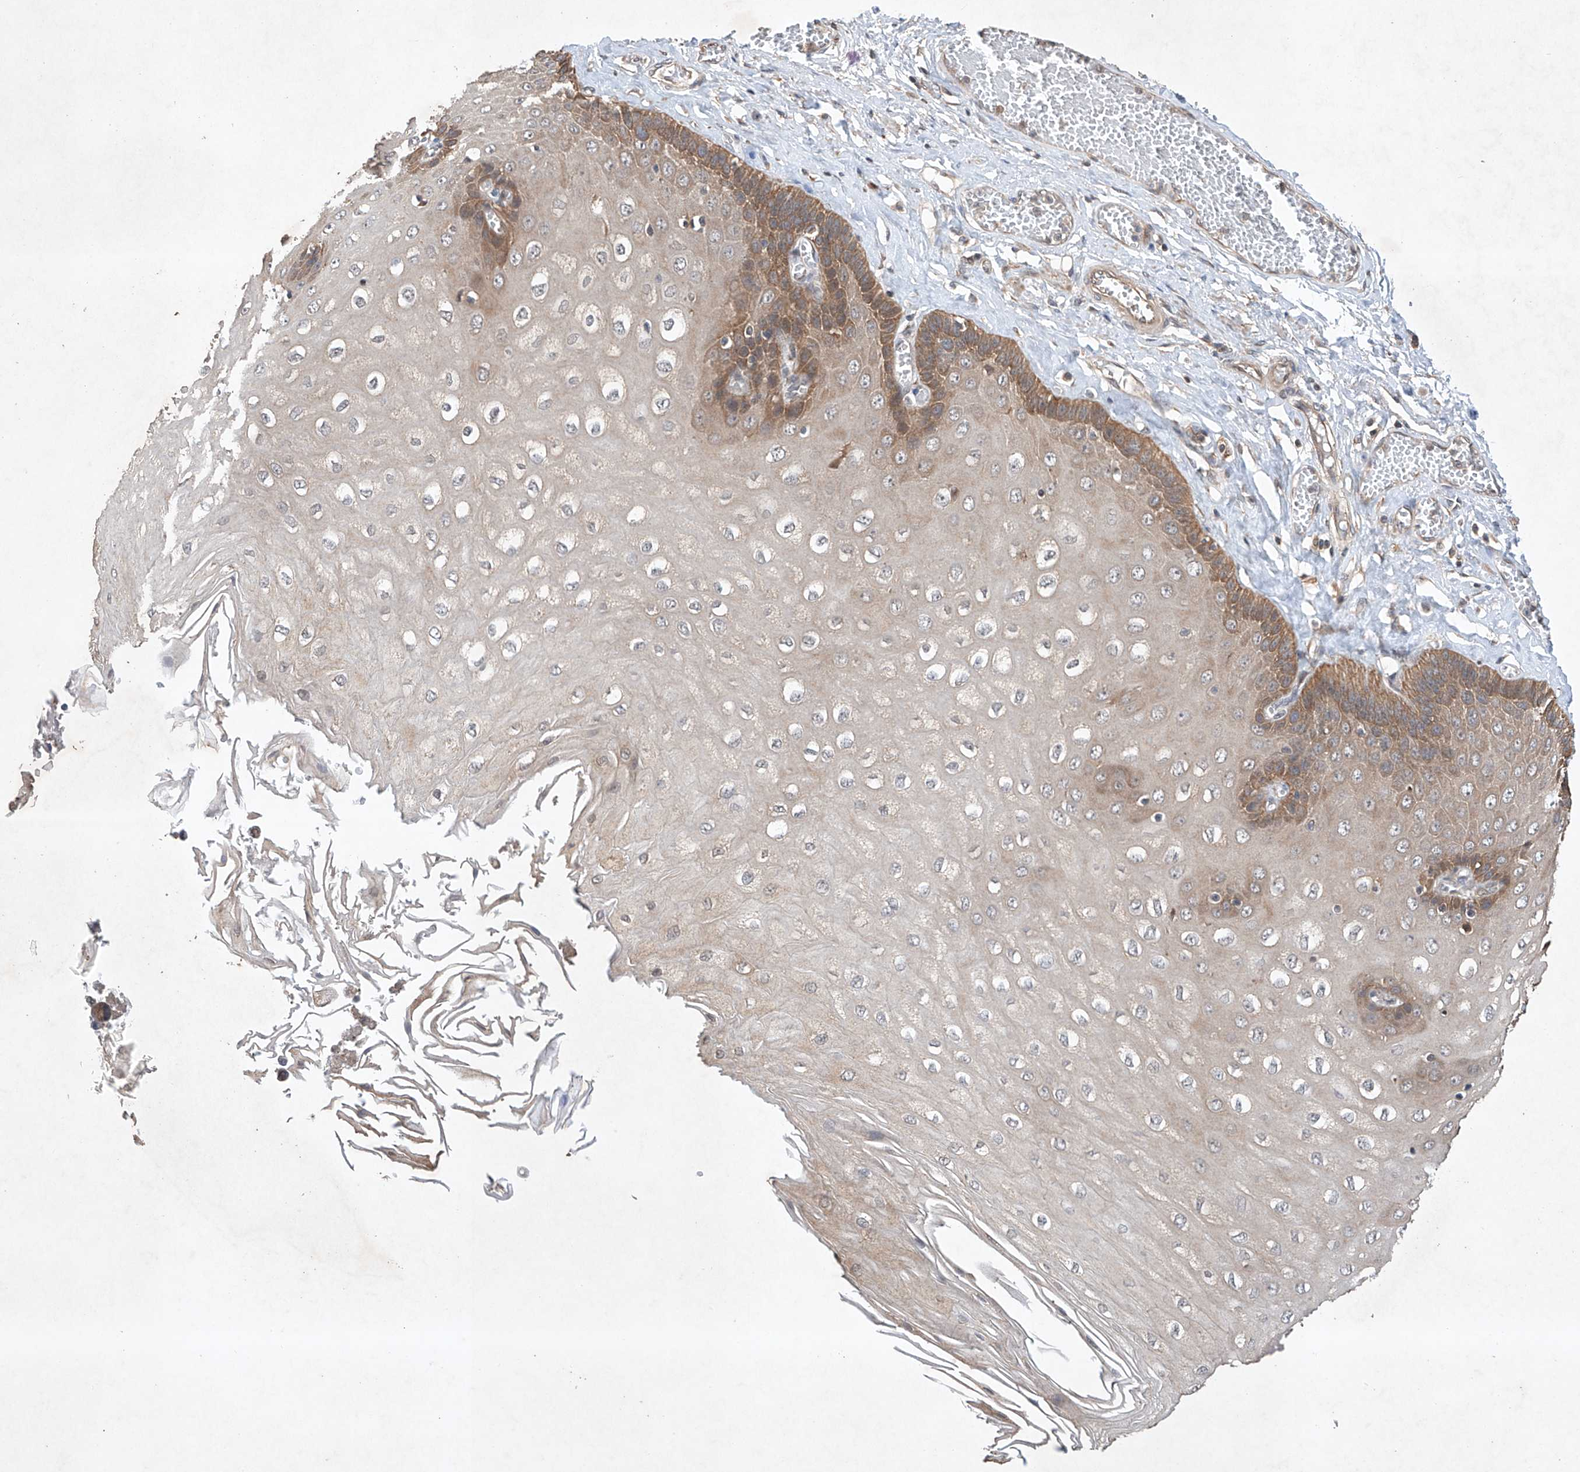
{"staining": {"intensity": "moderate", "quantity": "25%-75%", "location": "cytoplasmic/membranous"}, "tissue": "esophagus", "cell_type": "Squamous epithelial cells", "image_type": "normal", "snomed": [{"axis": "morphology", "description": "Normal tissue, NOS"}, {"axis": "topography", "description": "Esophagus"}], "caption": "Protein expression analysis of benign esophagus demonstrates moderate cytoplasmic/membranous expression in about 25%-75% of squamous epithelial cells.", "gene": "LURAP1", "patient": {"sex": "male", "age": 60}}